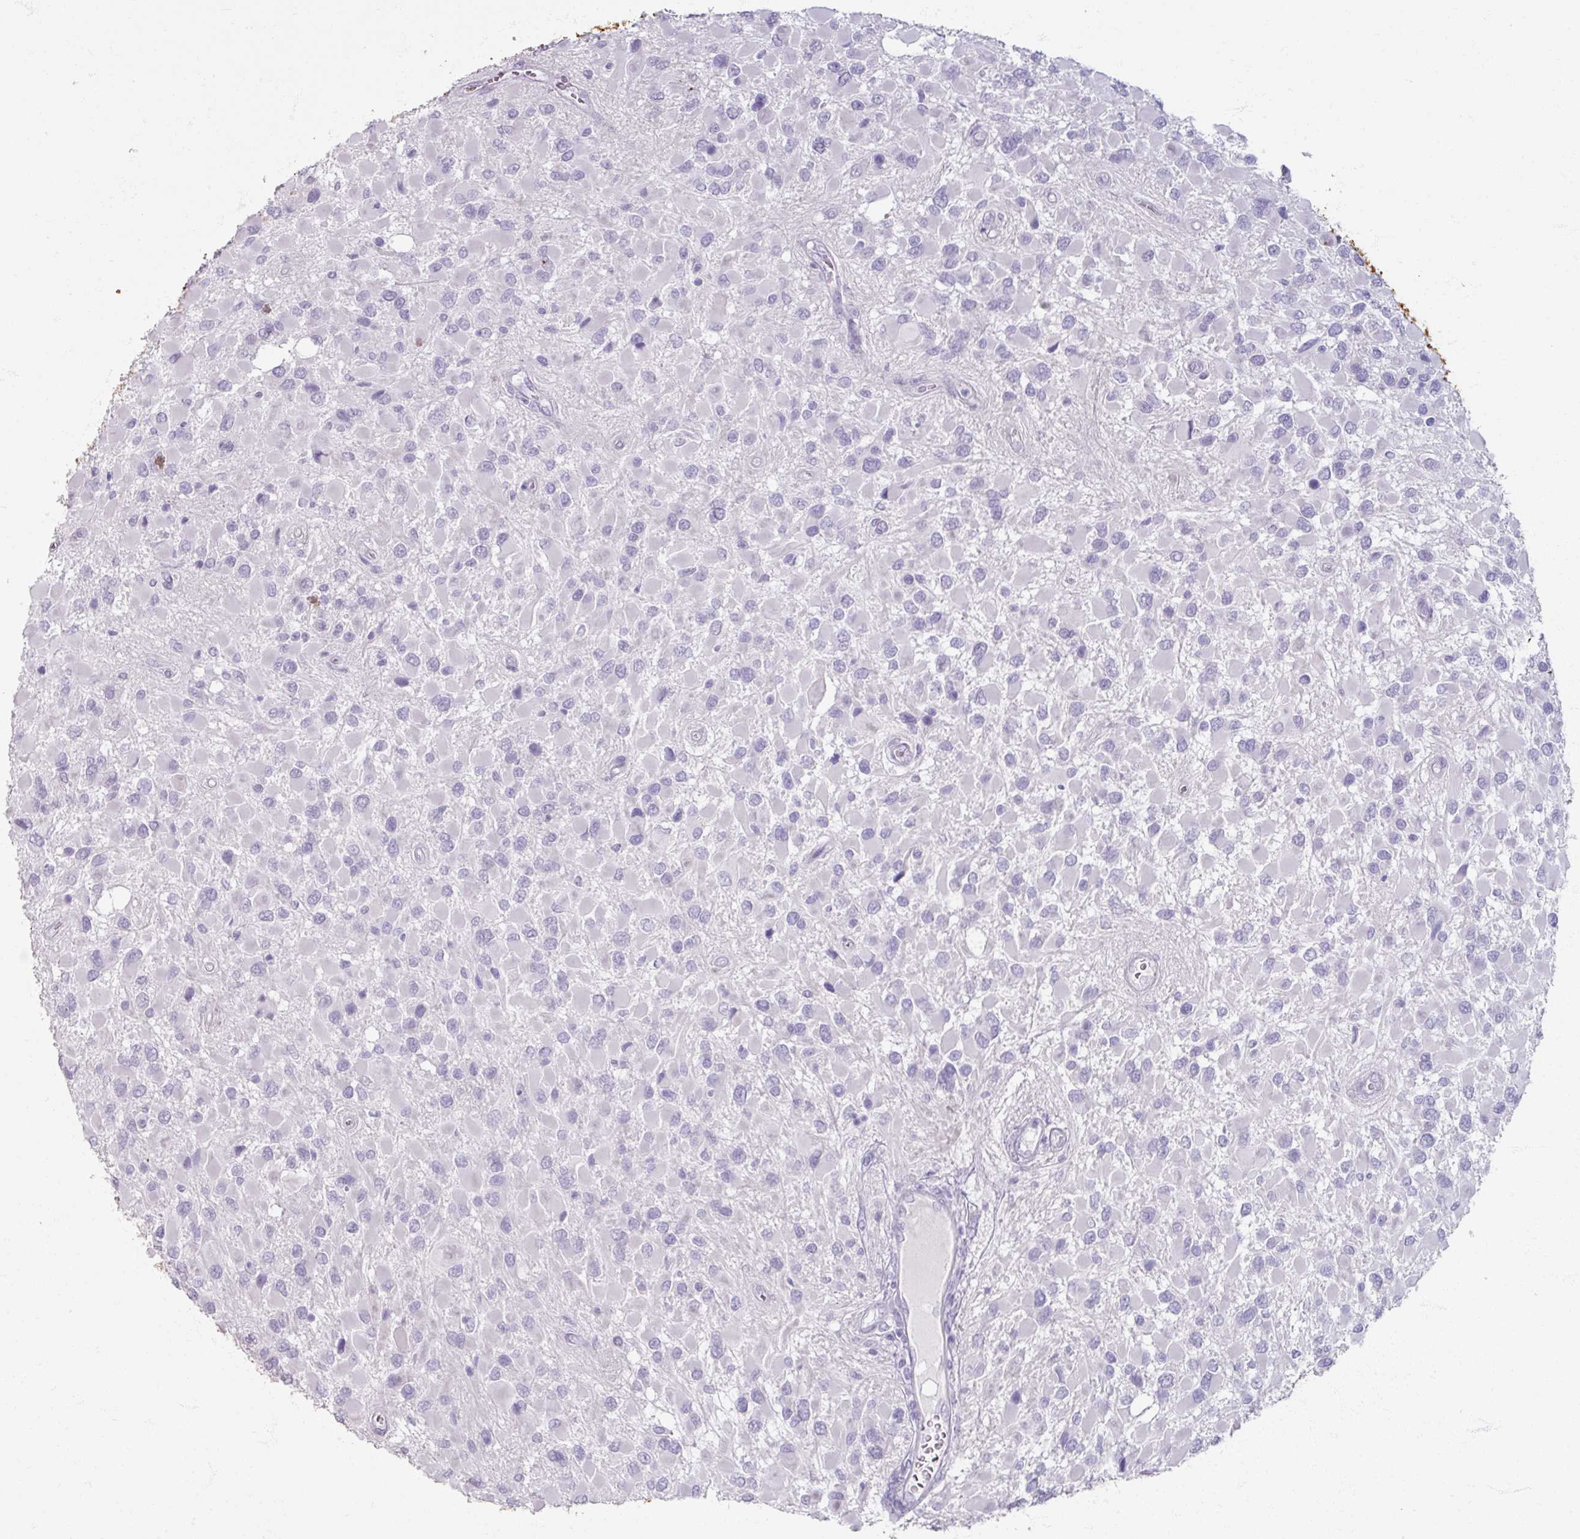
{"staining": {"intensity": "negative", "quantity": "none", "location": "none"}, "tissue": "glioma", "cell_type": "Tumor cells", "image_type": "cancer", "snomed": [{"axis": "morphology", "description": "Glioma, malignant, High grade"}, {"axis": "topography", "description": "Brain"}], "caption": "Immunohistochemical staining of human glioma demonstrates no significant expression in tumor cells.", "gene": "TG", "patient": {"sex": "male", "age": 53}}